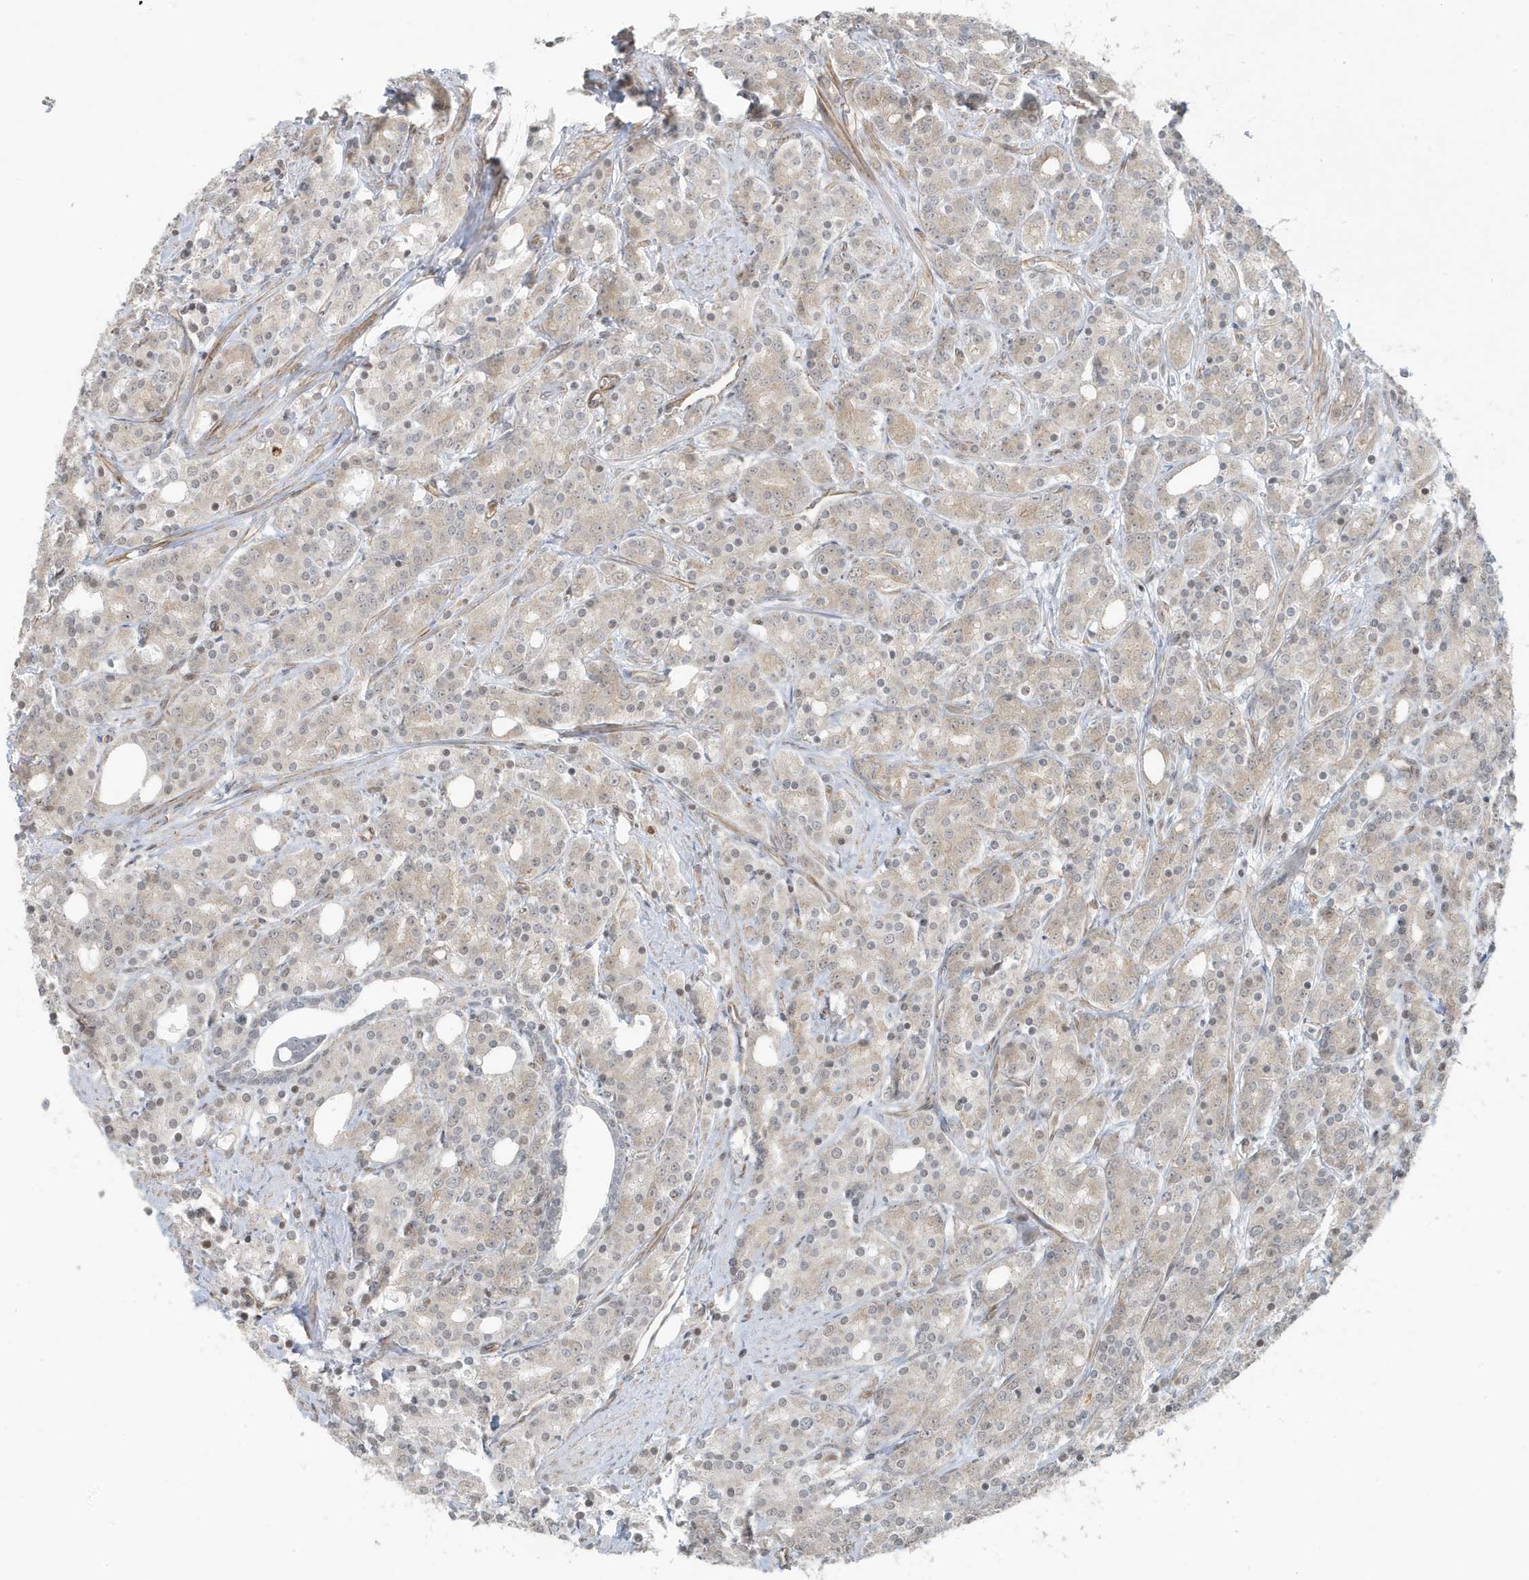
{"staining": {"intensity": "negative", "quantity": "none", "location": "none"}, "tissue": "prostate cancer", "cell_type": "Tumor cells", "image_type": "cancer", "snomed": [{"axis": "morphology", "description": "Adenocarcinoma, High grade"}, {"axis": "topography", "description": "Prostate"}], "caption": "High power microscopy photomicrograph of an immunohistochemistry (IHC) micrograph of prostate cancer, revealing no significant positivity in tumor cells.", "gene": "CHCHD4", "patient": {"sex": "male", "age": 62}}